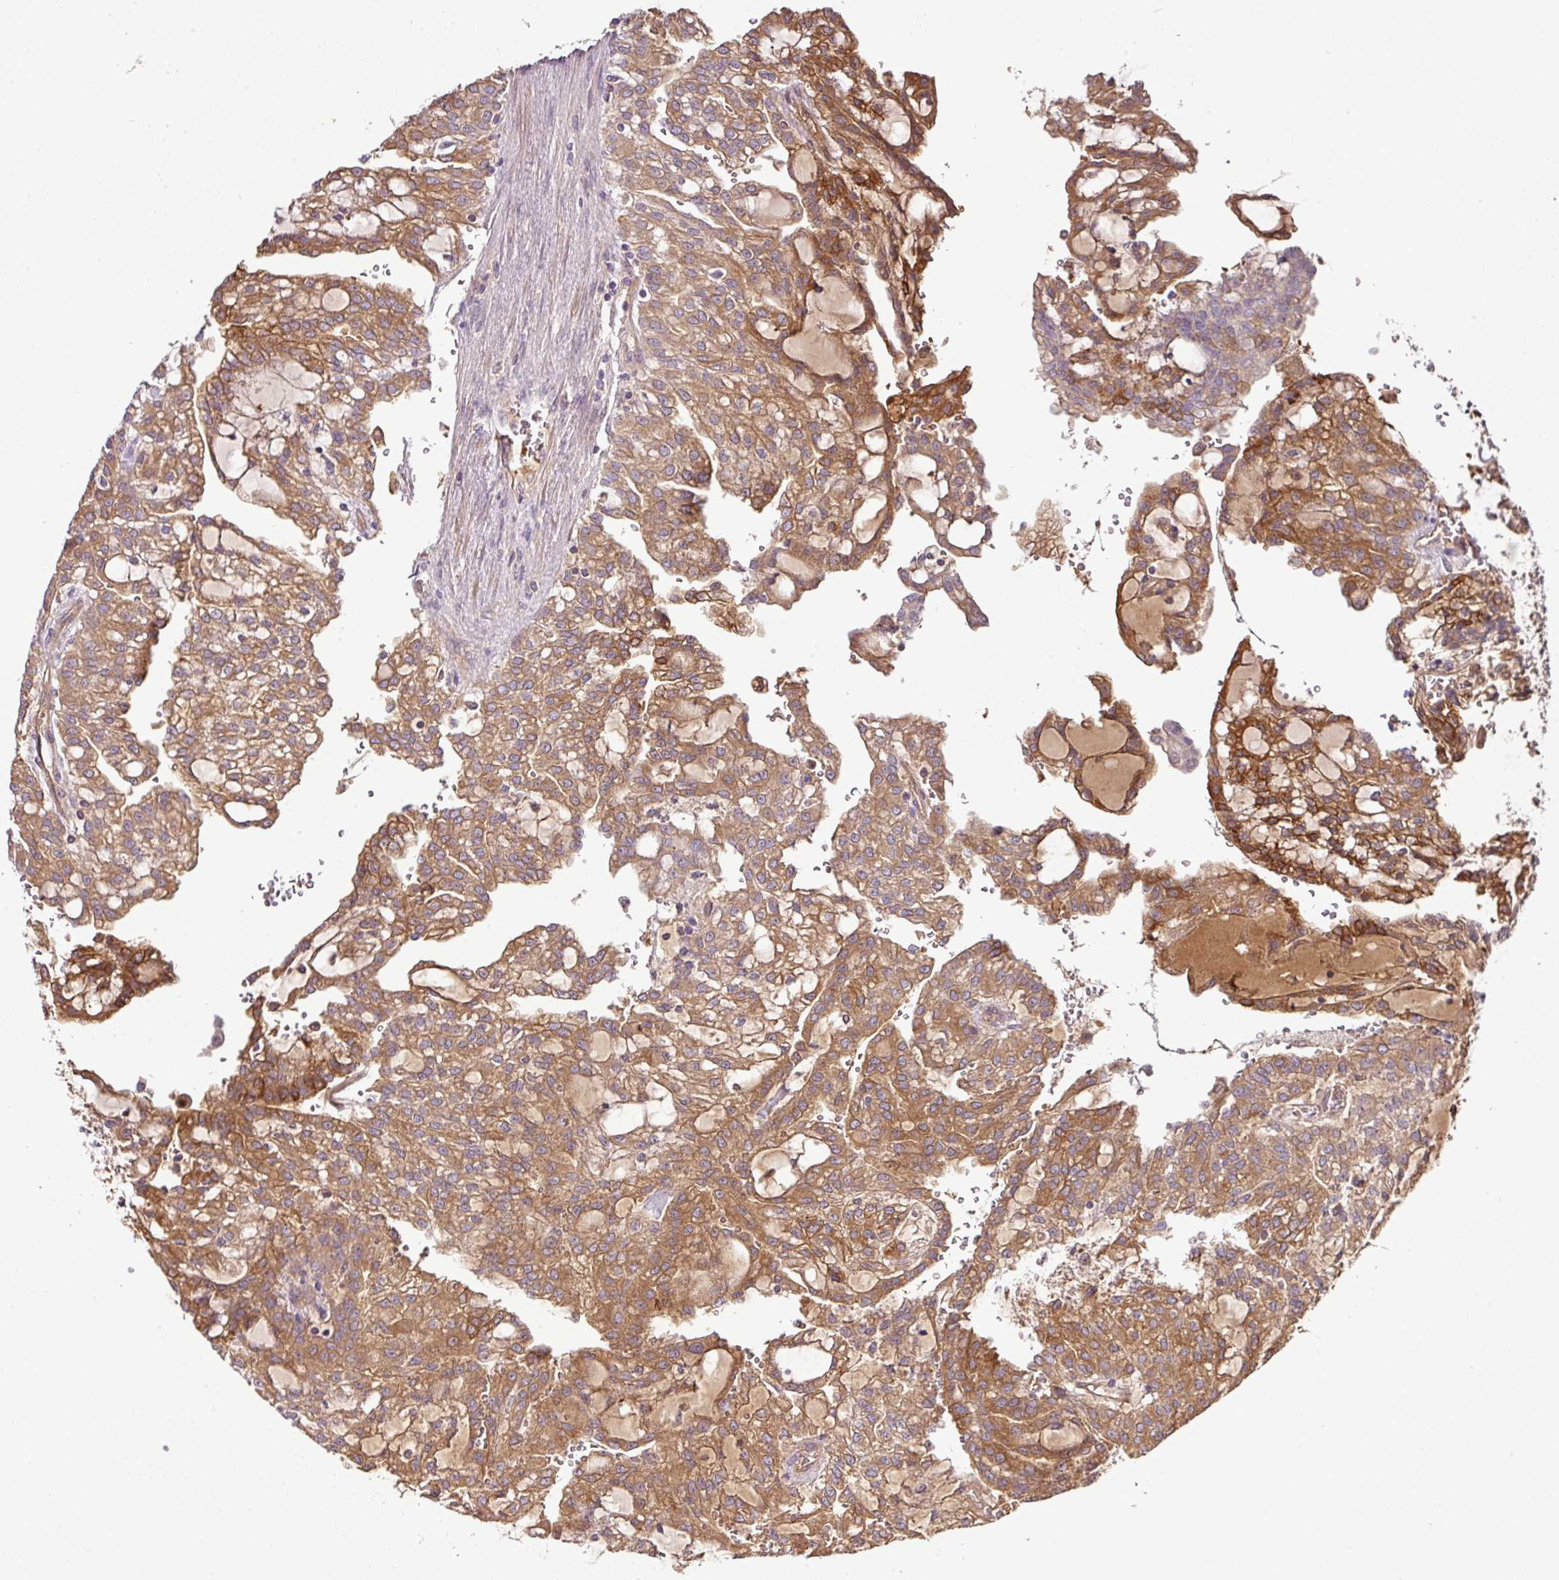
{"staining": {"intensity": "moderate", "quantity": ">75%", "location": "cytoplasmic/membranous"}, "tissue": "renal cancer", "cell_type": "Tumor cells", "image_type": "cancer", "snomed": [{"axis": "morphology", "description": "Adenocarcinoma, NOS"}, {"axis": "topography", "description": "Kidney"}], "caption": "DAB (3,3'-diaminobenzidine) immunohistochemical staining of renal cancer reveals moderate cytoplasmic/membranous protein staining in about >75% of tumor cells.", "gene": "TMEM107", "patient": {"sex": "male", "age": 63}}